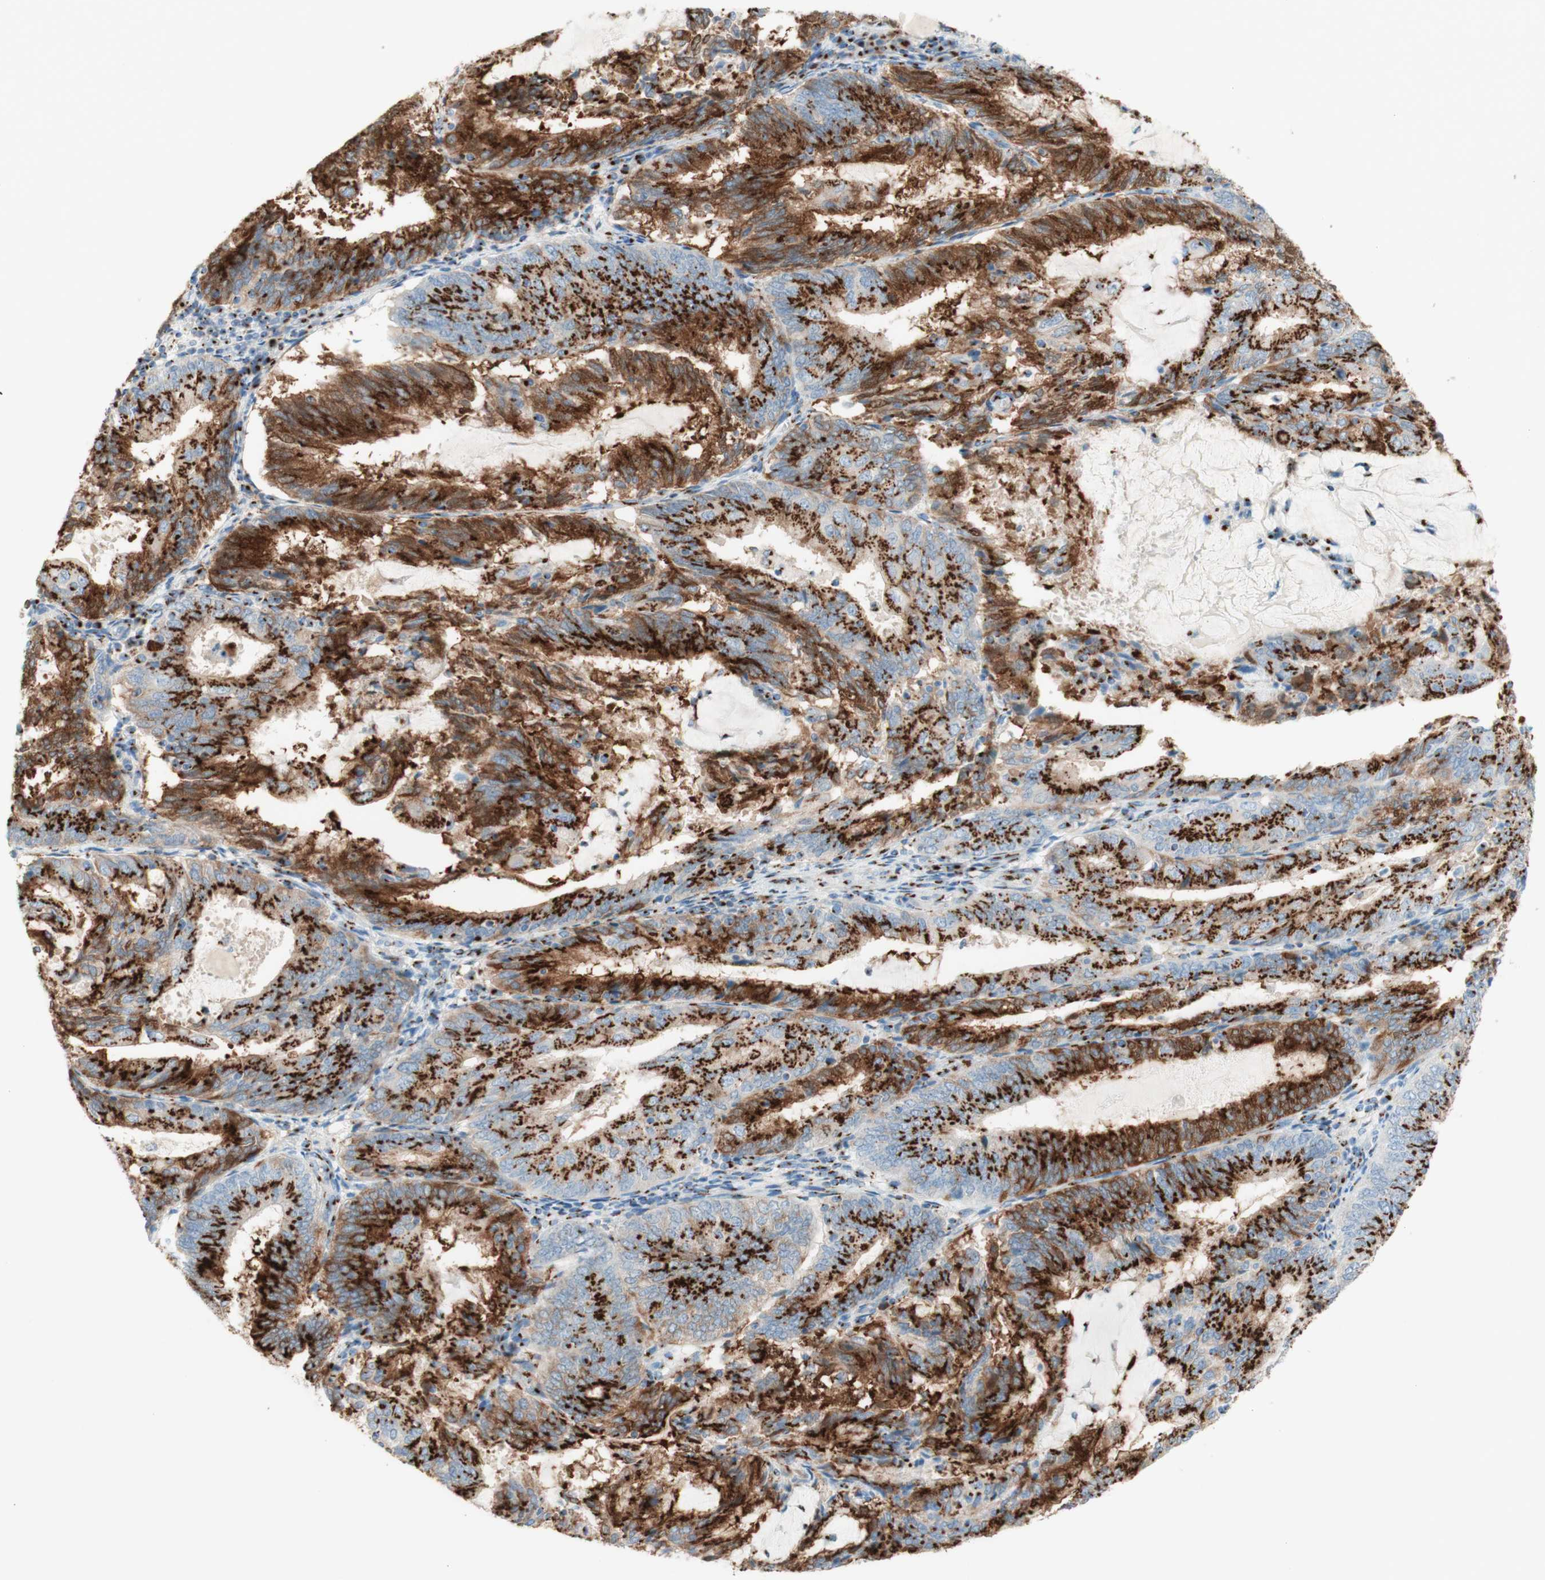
{"staining": {"intensity": "strong", "quantity": ">75%", "location": "cytoplasmic/membranous"}, "tissue": "endometrial cancer", "cell_type": "Tumor cells", "image_type": "cancer", "snomed": [{"axis": "morphology", "description": "Adenocarcinoma, NOS"}, {"axis": "topography", "description": "Endometrium"}], "caption": "Protein expression analysis of endometrial cancer (adenocarcinoma) displays strong cytoplasmic/membranous positivity in about >75% of tumor cells.", "gene": "GOLGB1", "patient": {"sex": "female", "age": 81}}